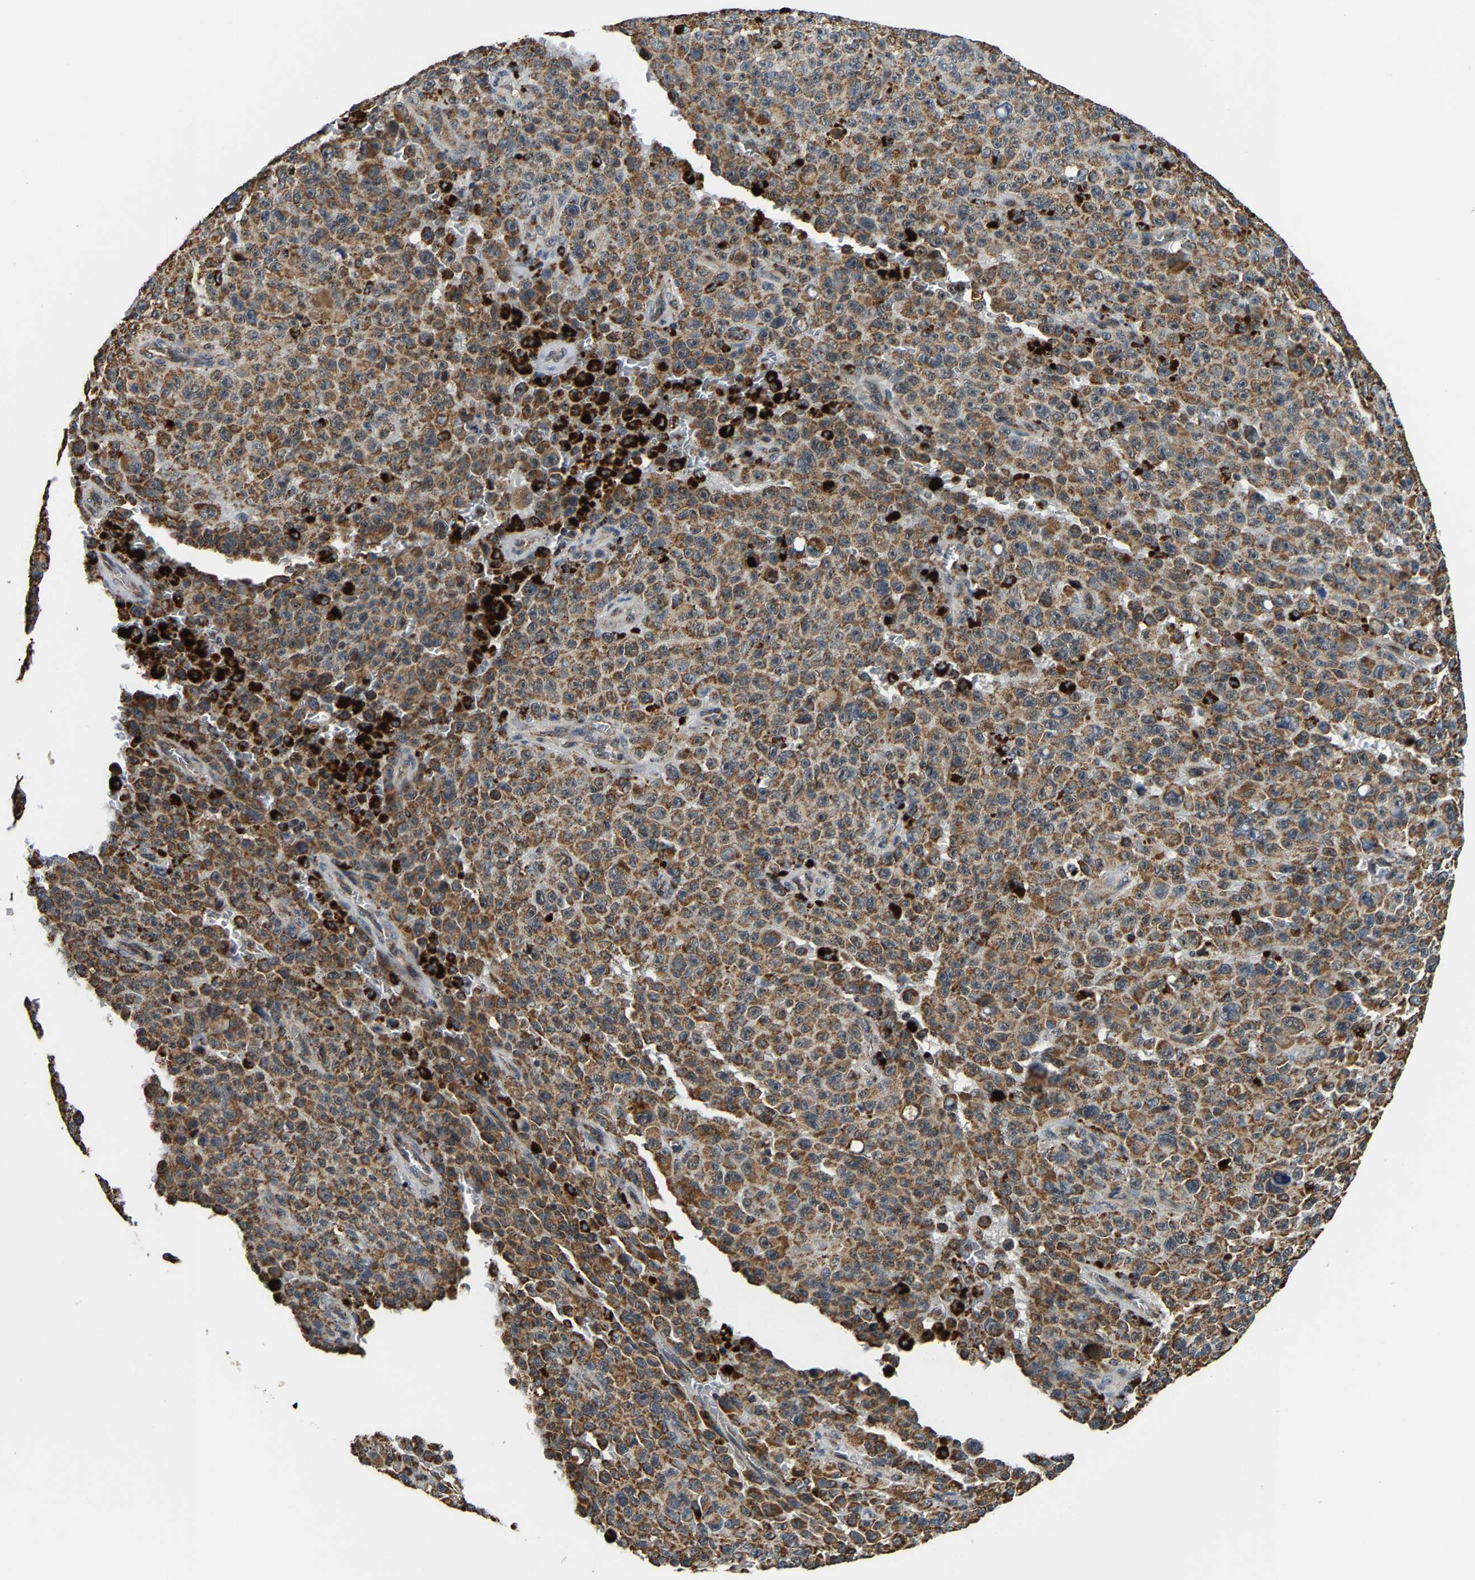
{"staining": {"intensity": "moderate", "quantity": ">75%", "location": "cytoplasmic/membranous"}, "tissue": "melanoma", "cell_type": "Tumor cells", "image_type": "cancer", "snomed": [{"axis": "morphology", "description": "Malignant melanoma, NOS"}, {"axis": "topography", "description": "Skin"}], "caption": "Melanoma tissue shows moderate cytoplasmic/membranous staining in approximately >75% of tumor cells, visualized by immunohistochemistry.", "gene": "GIMAP7", "patient": {"sex": "female", "age": 82}}